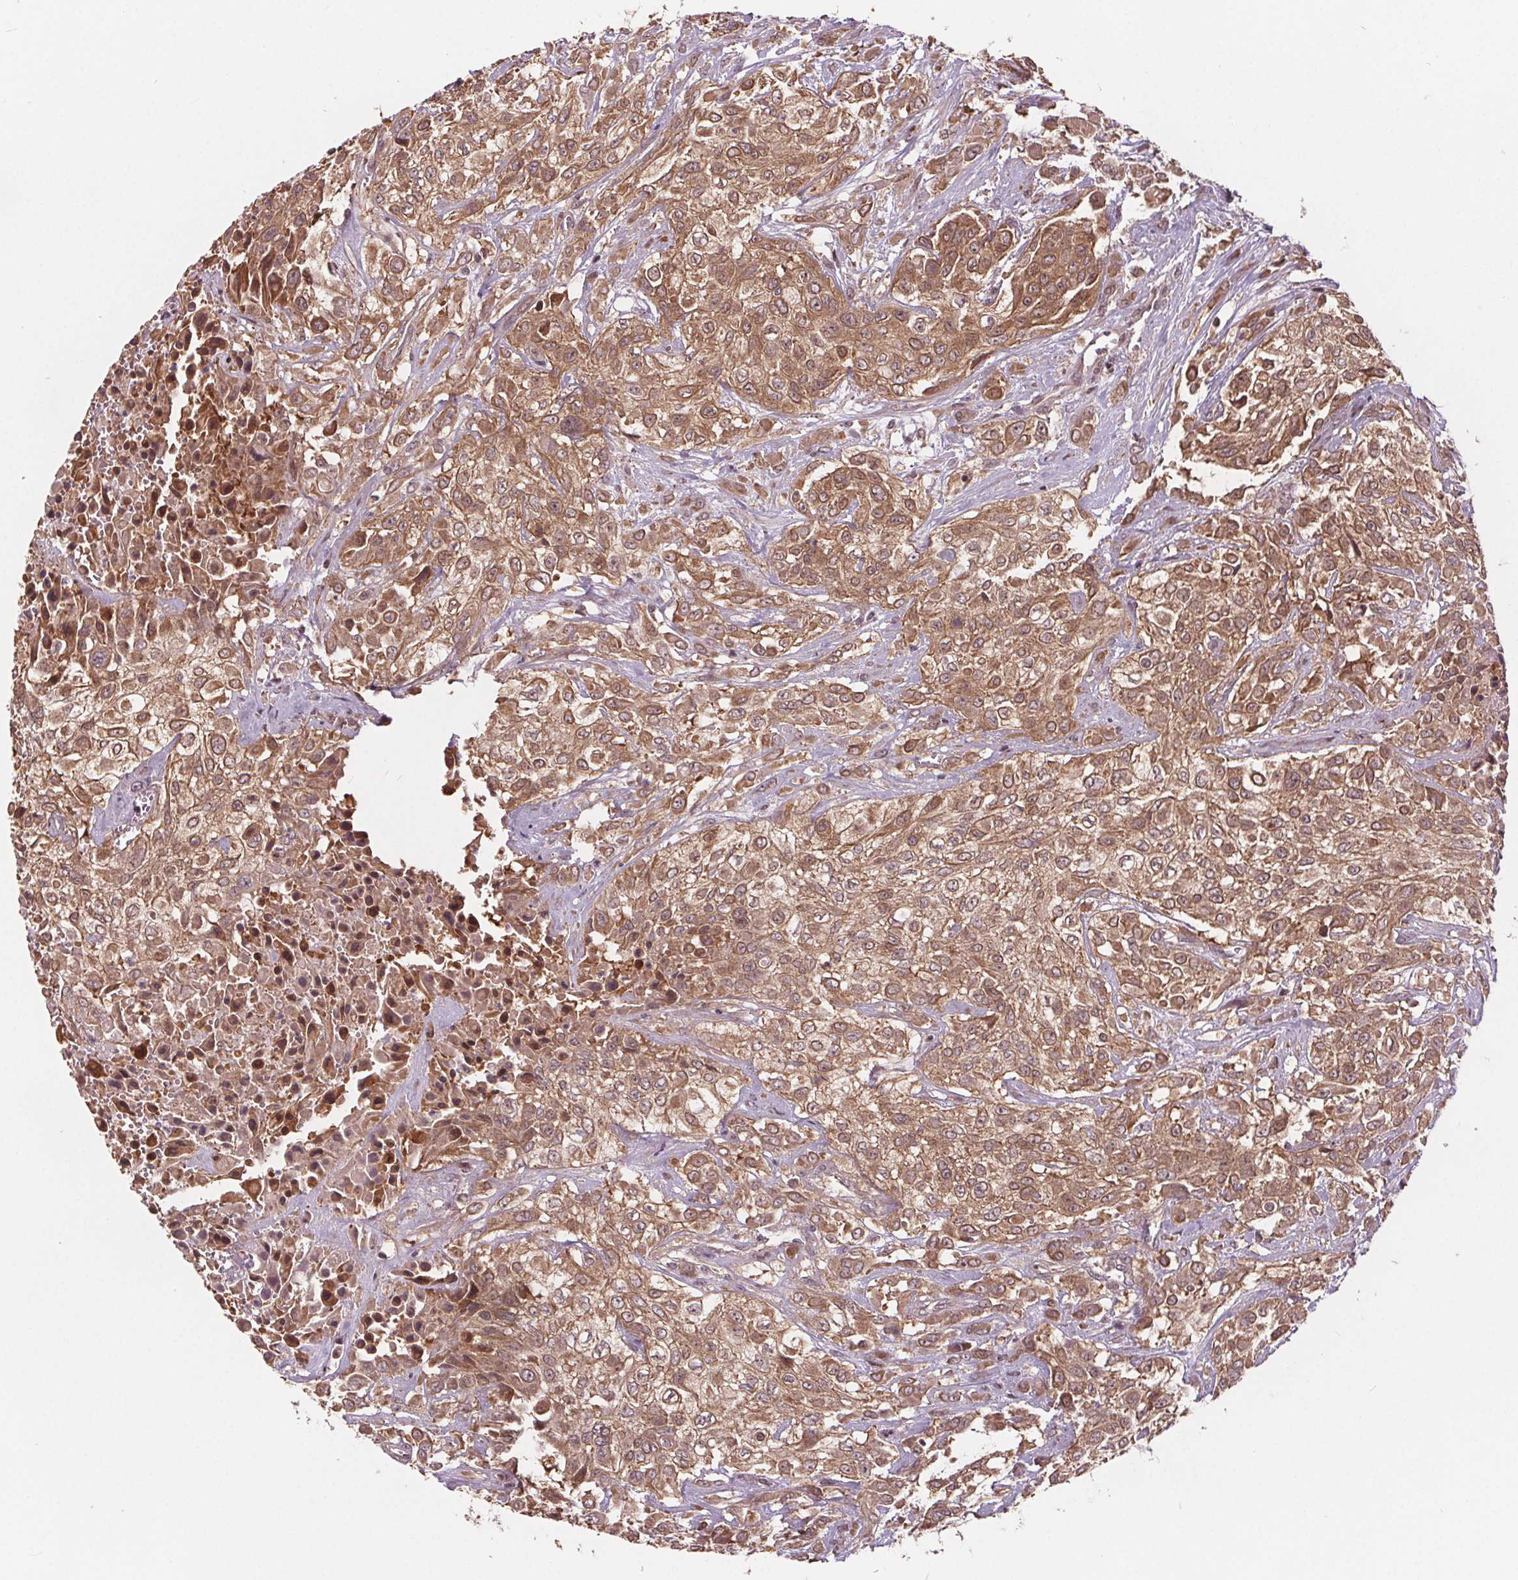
{"staining": {"intensity": "moderate", "quantity": ">75%", "location": "cytoplasmic/membranous,nuclear"}, "tissue": "urothelial cancer", "cell_type": "Tumor cells", "image_type": "cancer", "snomed": [{"axis": "morphology", "description": "Urothelial carcinoma, High grade"}, {"axis": "topography", "description": "Urinary bladder"}], "caption": "A histopathology image showing moderate cytoplasmic/membranous and nuclear positivity in approximately >75% of tumor cells in urothelial cancer, as visualized by brown immunohistochemical staining.", "gene": "HIF1AN", "patient": {"sex": "male", "age": 57}}